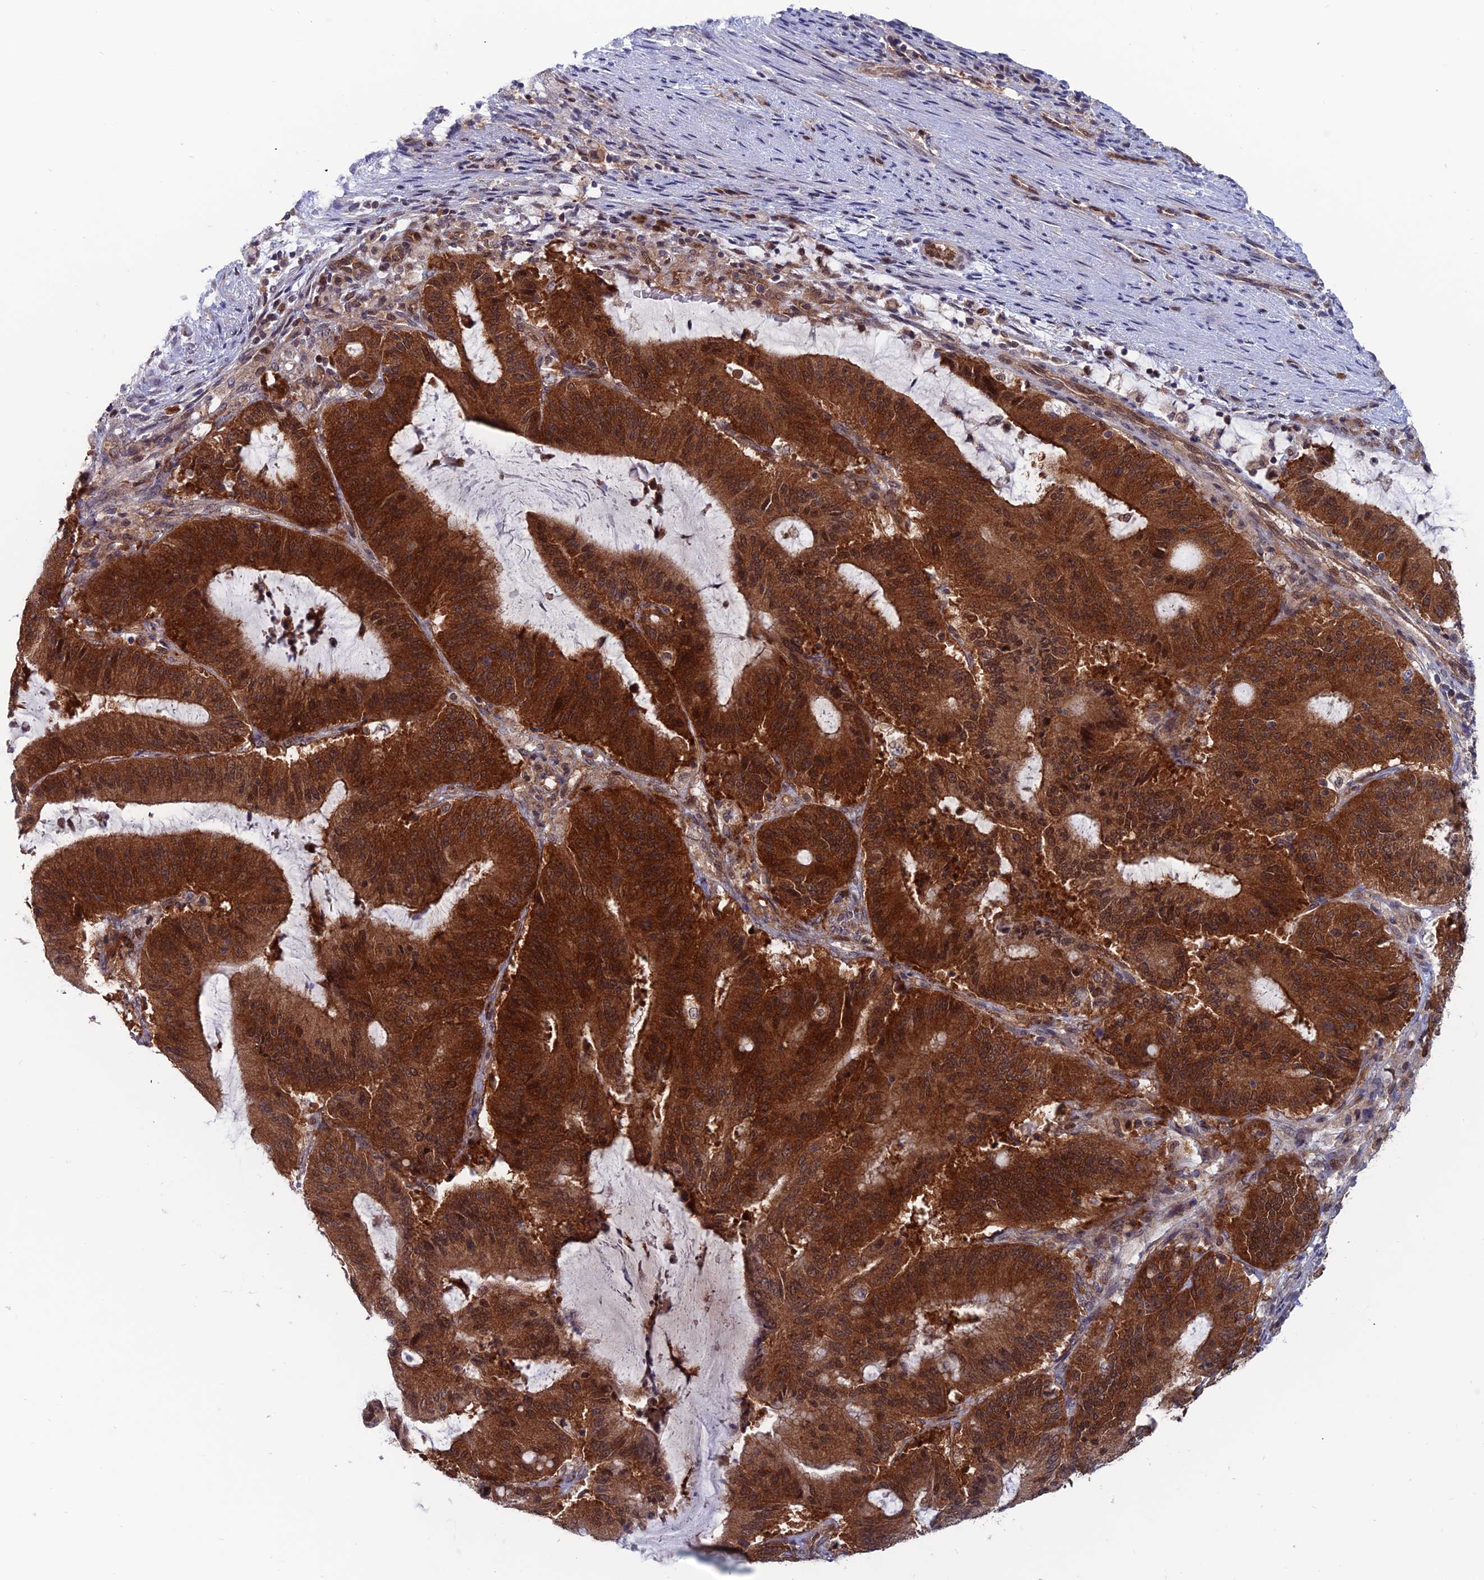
{"staining": {"intensity": "strong", "quantity": ">75%", "location": "cytoplasmic/membranous,nuclear"}, "tissue": "liver cancer", "cell_type": "Tumor cells", "image_type": "cancer", "snomed": [{"axis": "morphology", "description": "Normal tissue, NOS"}, {"axis": "morphology", "description": "Cholangiocarcinoma"}, {"axis": "topography", "description": "Liver"}, {"axis": "topography", "description": "Peripheral nerve tissue"}], "caption": "This is a histology image of immunohistochemistry staining of liver cholangiocarcinoma, which shows strong staining in the cytoplasmic/membranous and nuclear of tumor cells.", "gene": "IGBP1", "patient": {"sex": "female", "age": 73}}